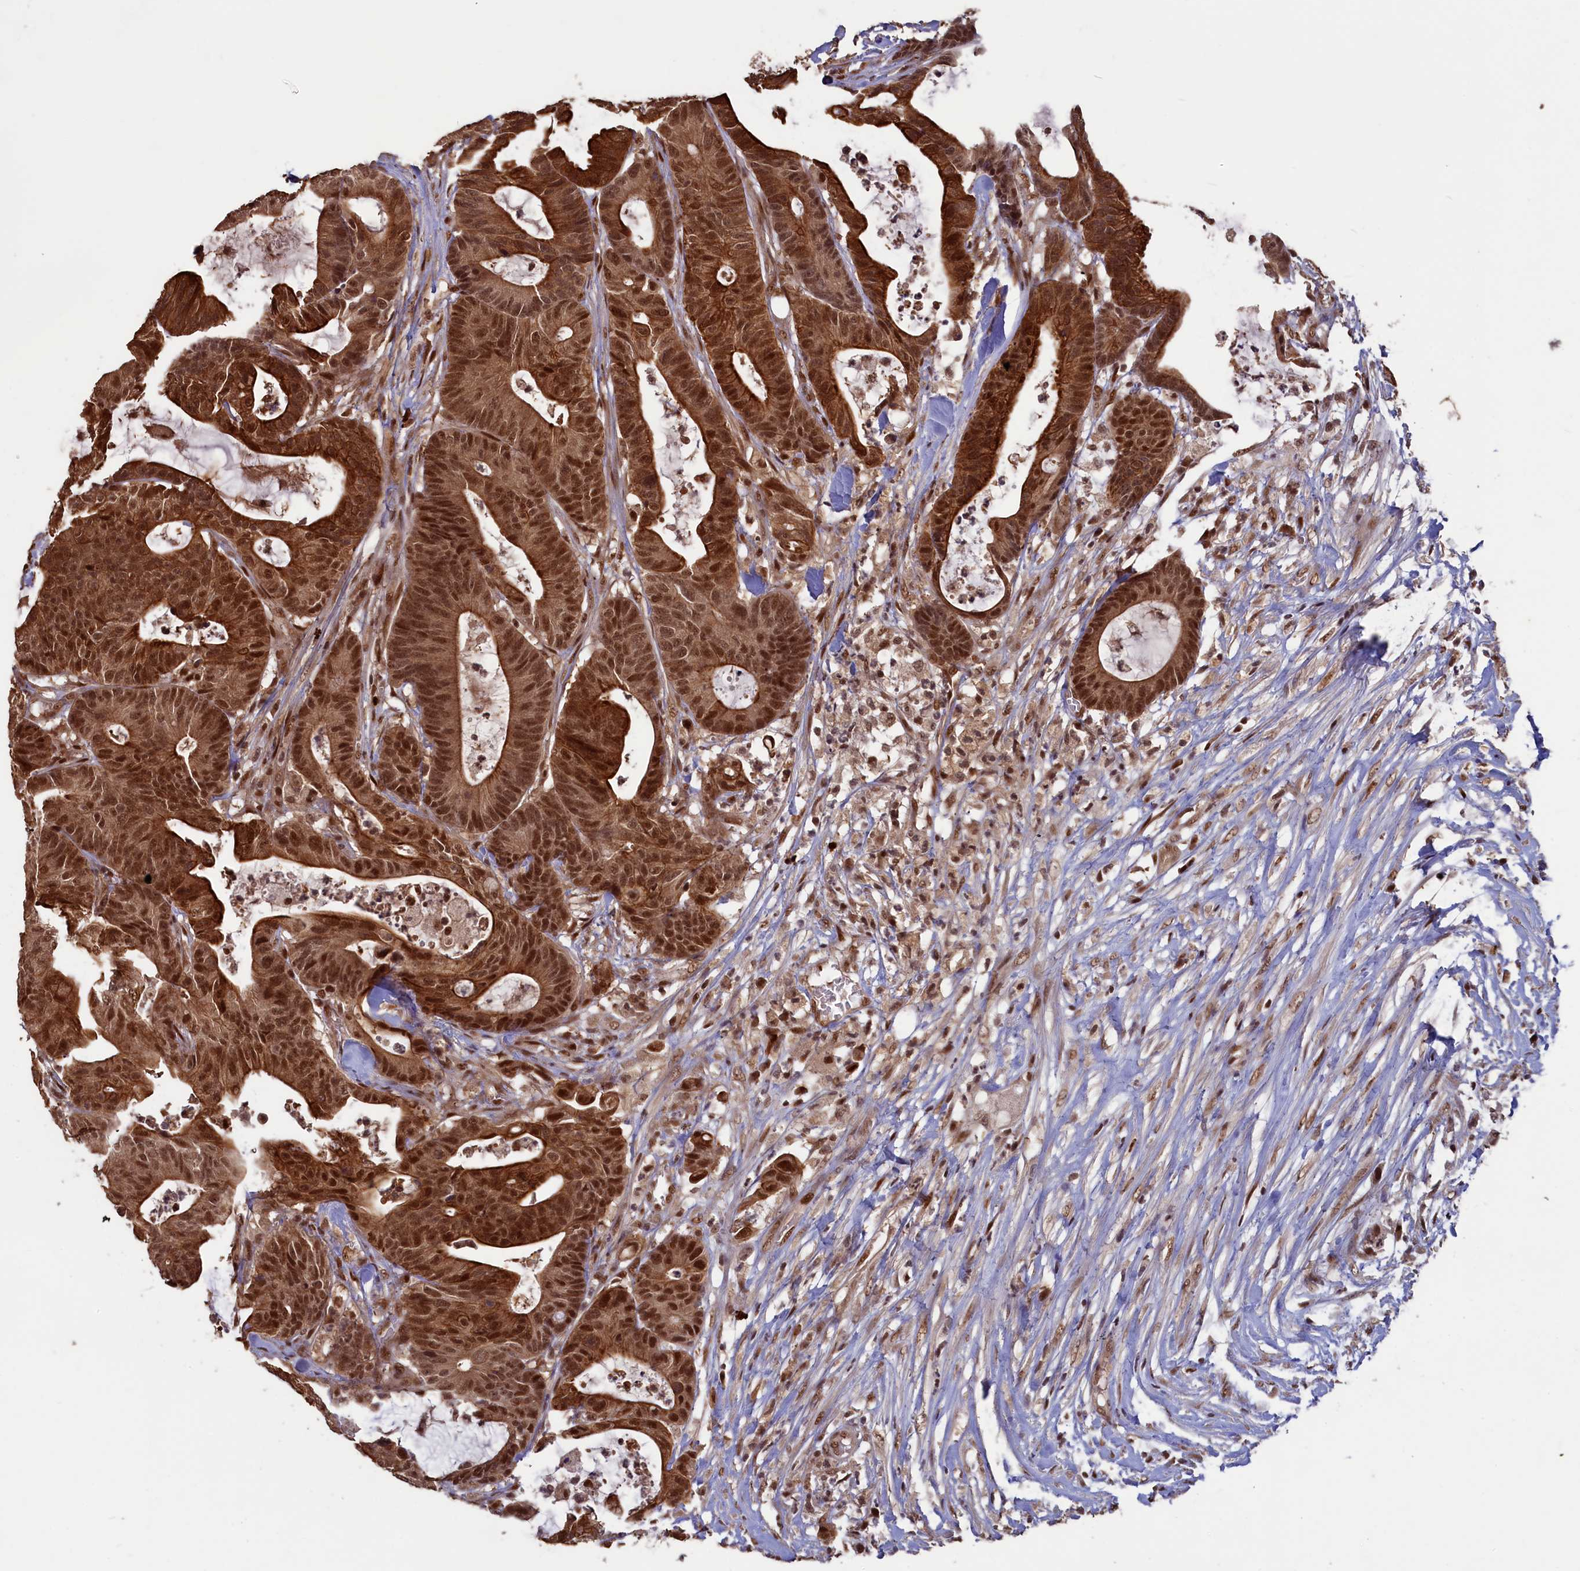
{"staining": {"intensity": "strong", "quantity": ">75%", "location": "cytoplasmic/membranous,nuclear"}, "tissue": "colorectal cancer", "cell_type": "Tumor cells", "image_type": "cancer", "snomed": [{"axis": "morphology", "description": "Adenocarcinoma, NOS"}, {"axis": "topography", "description": "Colon"}], "caption": "The micrograph displays staining of colorectal cancer, revealing strong cytoplasmic/membranous and nuclear protein staining (brown color) within tumor cells. Nuclei are stained in blue.", "gene": "NAE1", "patient": {"sex": "female", "age": 84}}